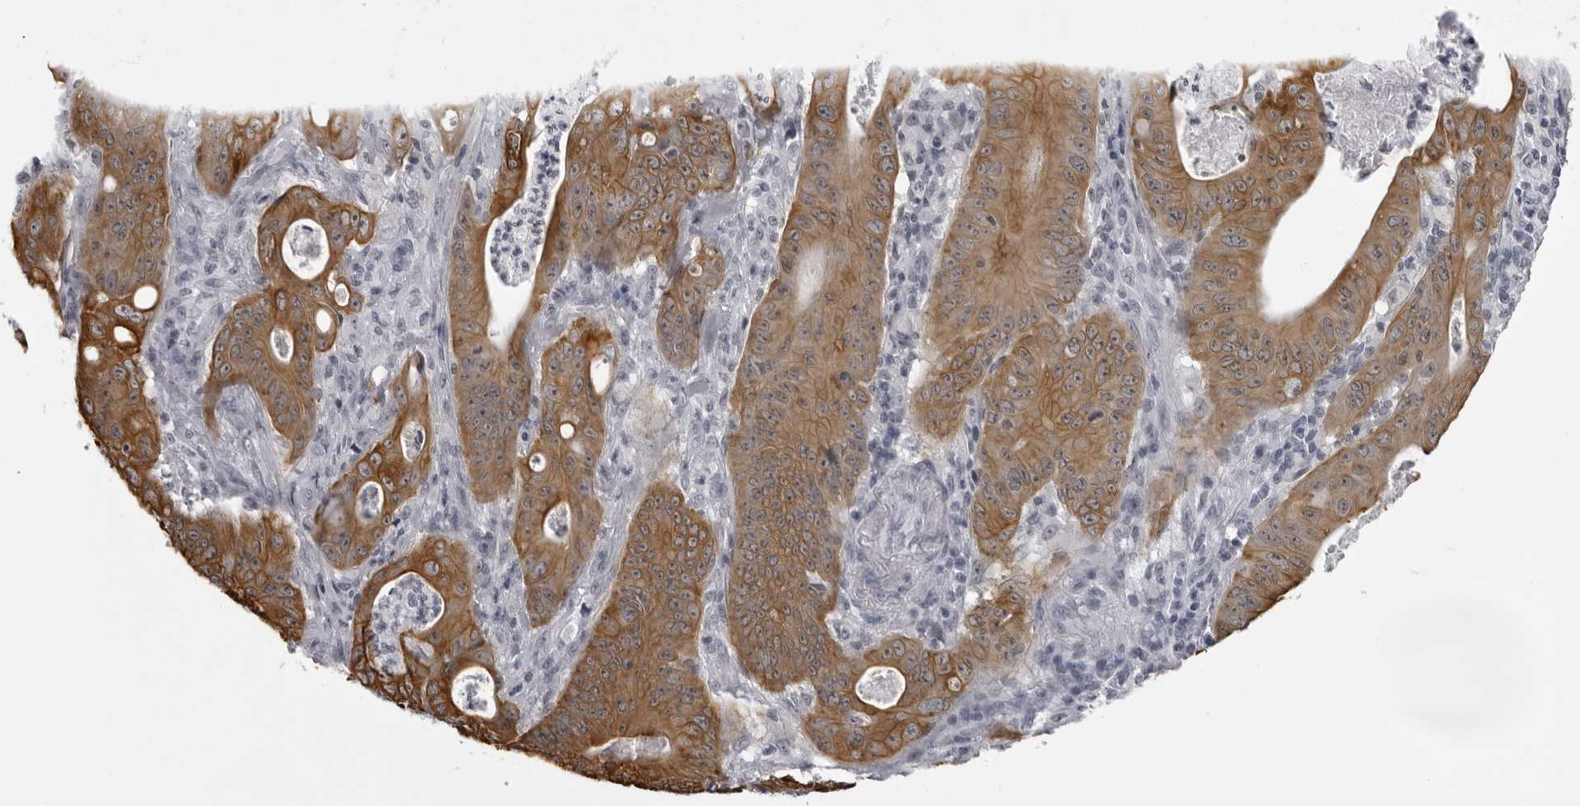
{"staining": {"intensity": "strong", "quantity": ">75%", "location": "cytoplasmic/membranous"}, "tissue": "pancreatic cancer", "cell_type": "Tumor cells", "image_type": "cancer", "snomed": [{"axis": "morphology", "description": "Normal tissue, NOS"}, {"axis": "topography", "description": "Lymph node"}], "caption": "There is high levels of strong cytoplasmic/membranous expression in tumor cells of pancreatic cancer, as demonstrated by immunohistochemical staining (brown color).", "gene": "UROD", "patient": {"sex": "male", "age": 62}}